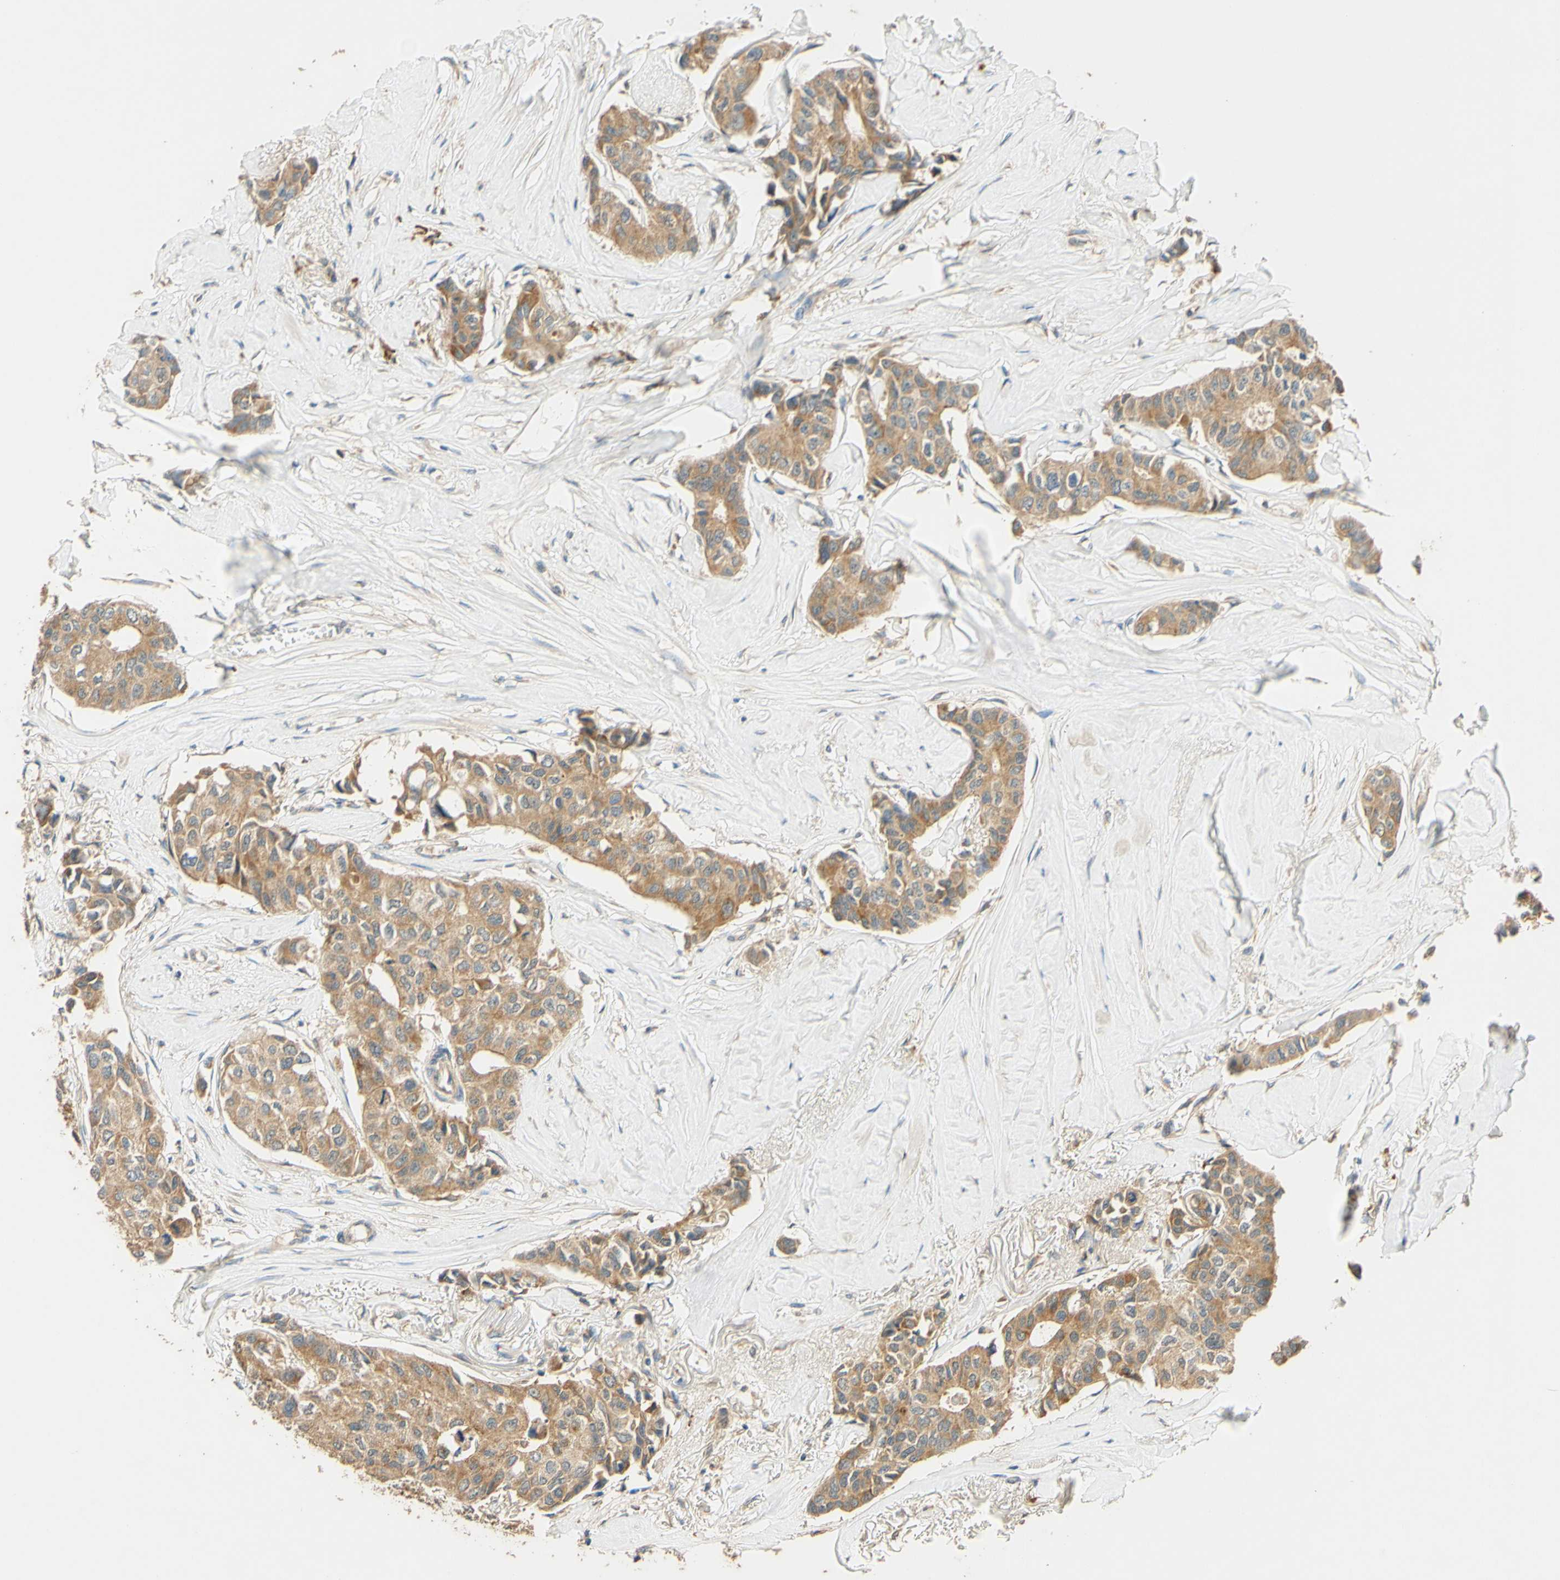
{"staining": {"intensity": "moderate", "quantity": ">75%", "location": "cytoplasmic/membranous"}, "tissue": "breast cancer", "cell_type": "Tumor cells", "image_type": "cancer", "snomed": [{"axis": "morphology", "description": "Duct carcinoma"}, {"axis": "topography", "description": "Breast"}], "caption": "Tumor cells demonstrate medium levels of moderate cytoplasmic/membranous staining in about >75% of cells in invasive ductal carcinoma (breast).", "gene": "ENTREP2", "patient": {"sex": "female", "age": 80}}